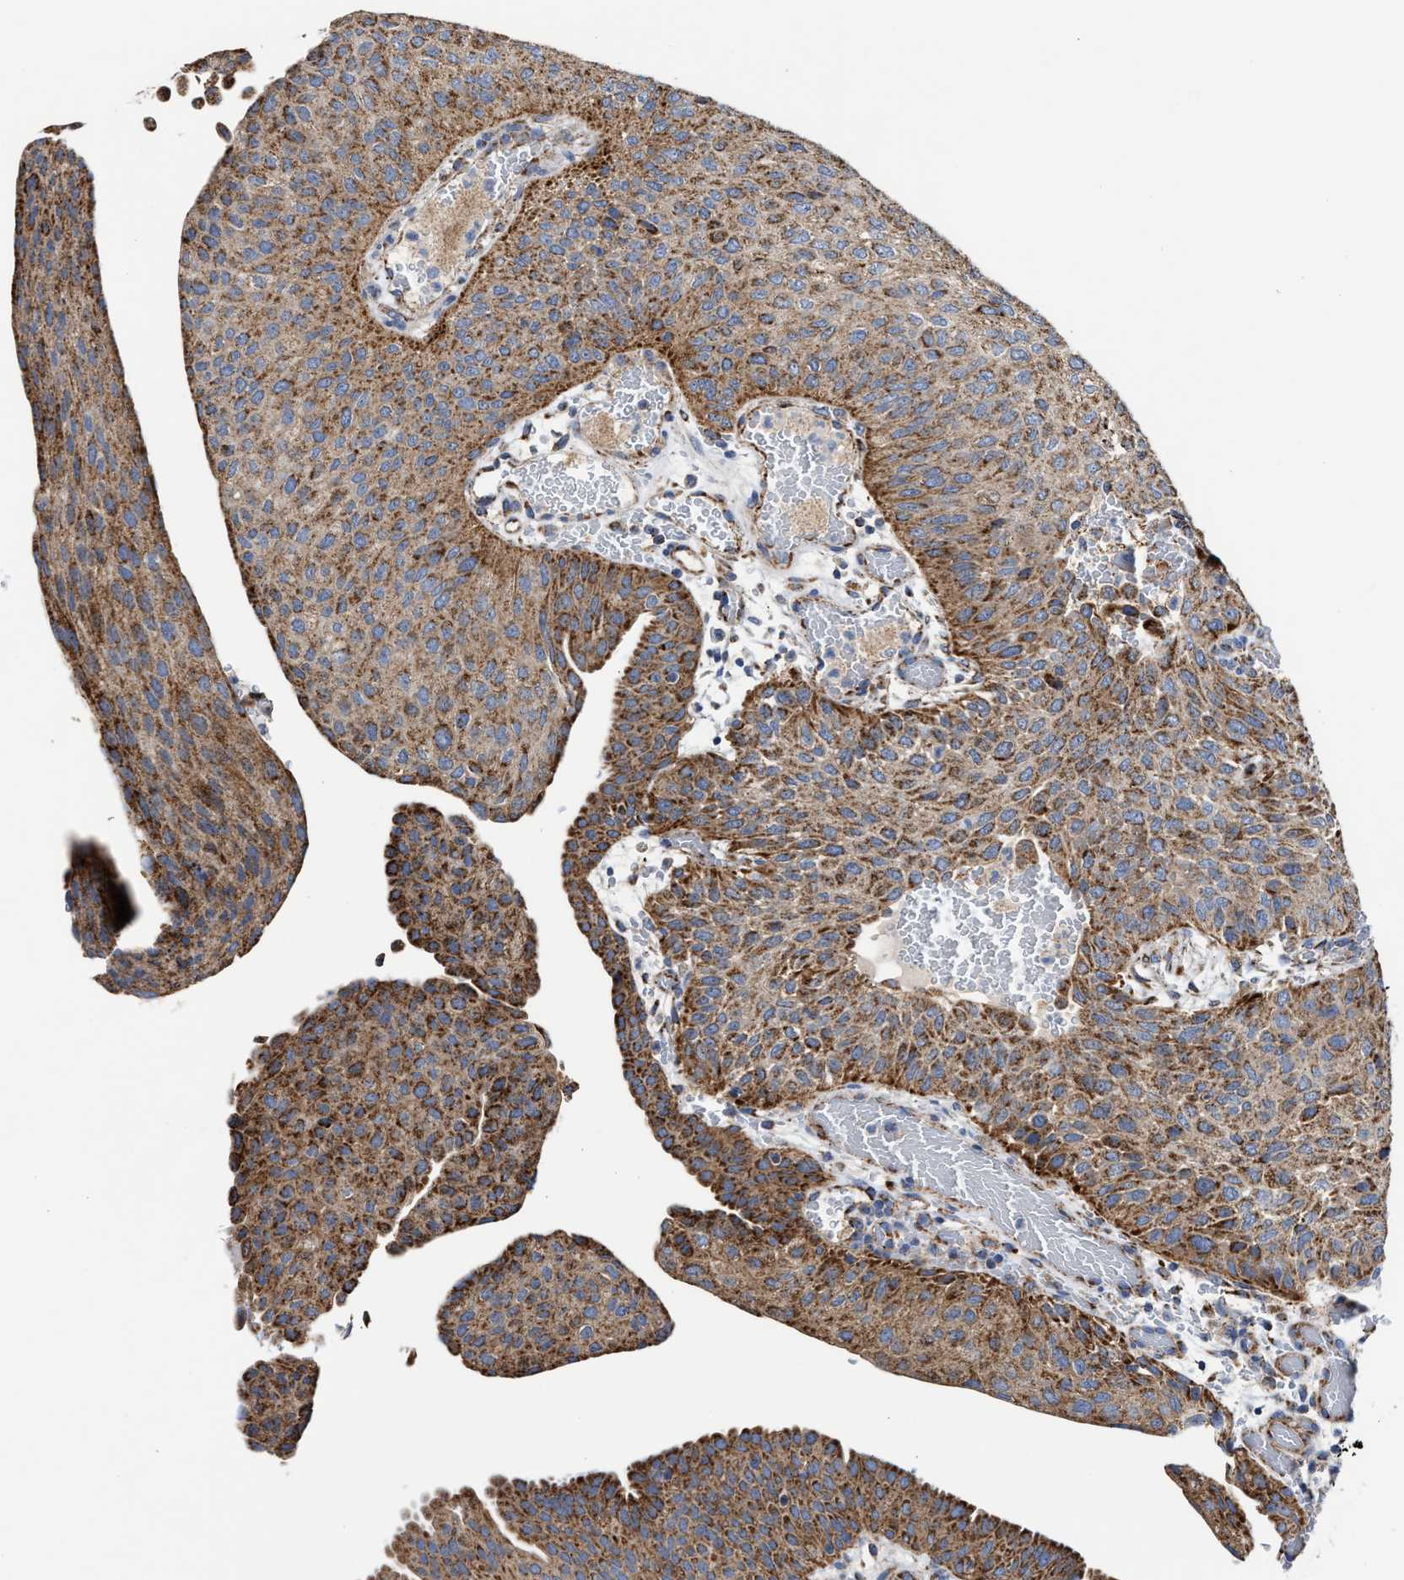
{"staining": {"intensity": "moderate", "quantity": ">75%", "location": "cytoplasmic/membranous"}, "tissue": "urothelial cancer", "cell_type": "Tumor cells", "image_type": "cancer", "snomed": [{"axis": "morphology", "description": "Urothelial carcinoma, Low grade"}, {"axis": "morphology", "description": "Urothelial carcinoma, High grade"}, {"axis": "topography", "description": "Urinary bladder"}], "caption": "There is medium levels of moderate cytoplasmic/membranous expression in tumor cells of urothelial cancer, as demonstrated by immunohistochemical staining (brown color).", "gene": "MECR", "patient": {"sex": "male", "age": 35}}